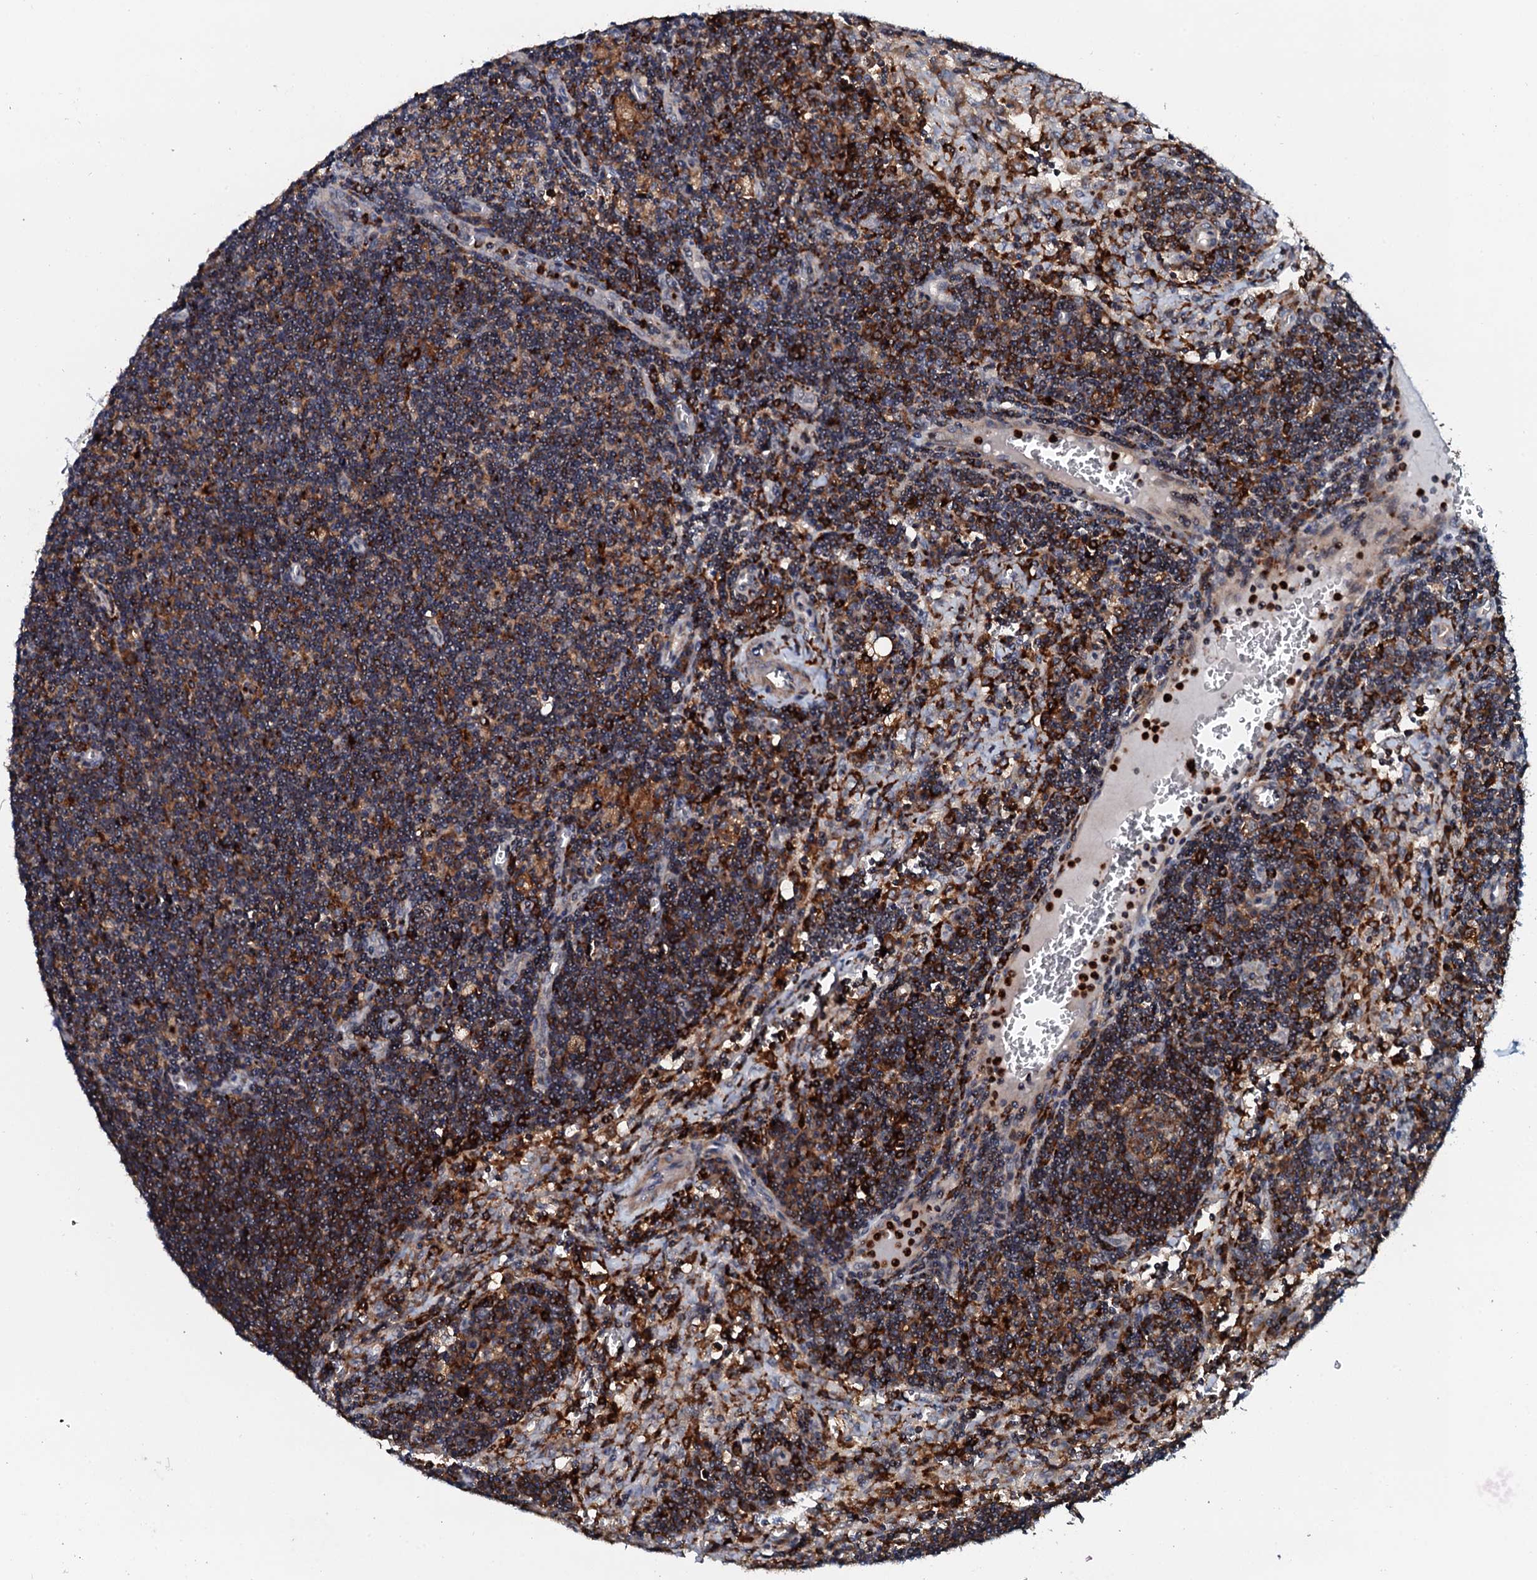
{"staining": {"intensity": "moderate", "quantity": "25%-75%", "location": "cytoplasmic/membranous"}, "tissue": "lymph node", "cell_type": "Germinal center cells", "image_type": "normal", "snomed": [{"axis": "morphology", "description": "Normal tissue, NOS"}, {"axis": "topography", "description": "Lymph node"}], "caption": "Immunohistochemical staining of benign lymph node demonstrates 25%-75% levels of moderate cytoplasmic/membranous protein staining in approximately 25%-75% of germinal center cells. The protein of interest is stained brown, and the nuclei are stained in blue (DAB (3,3'-diaminobenzidine) IHC with brightfield microscopy, high magnification).", "gene": "VAMP8", "patient": {"sex": "male", "age": 58}}